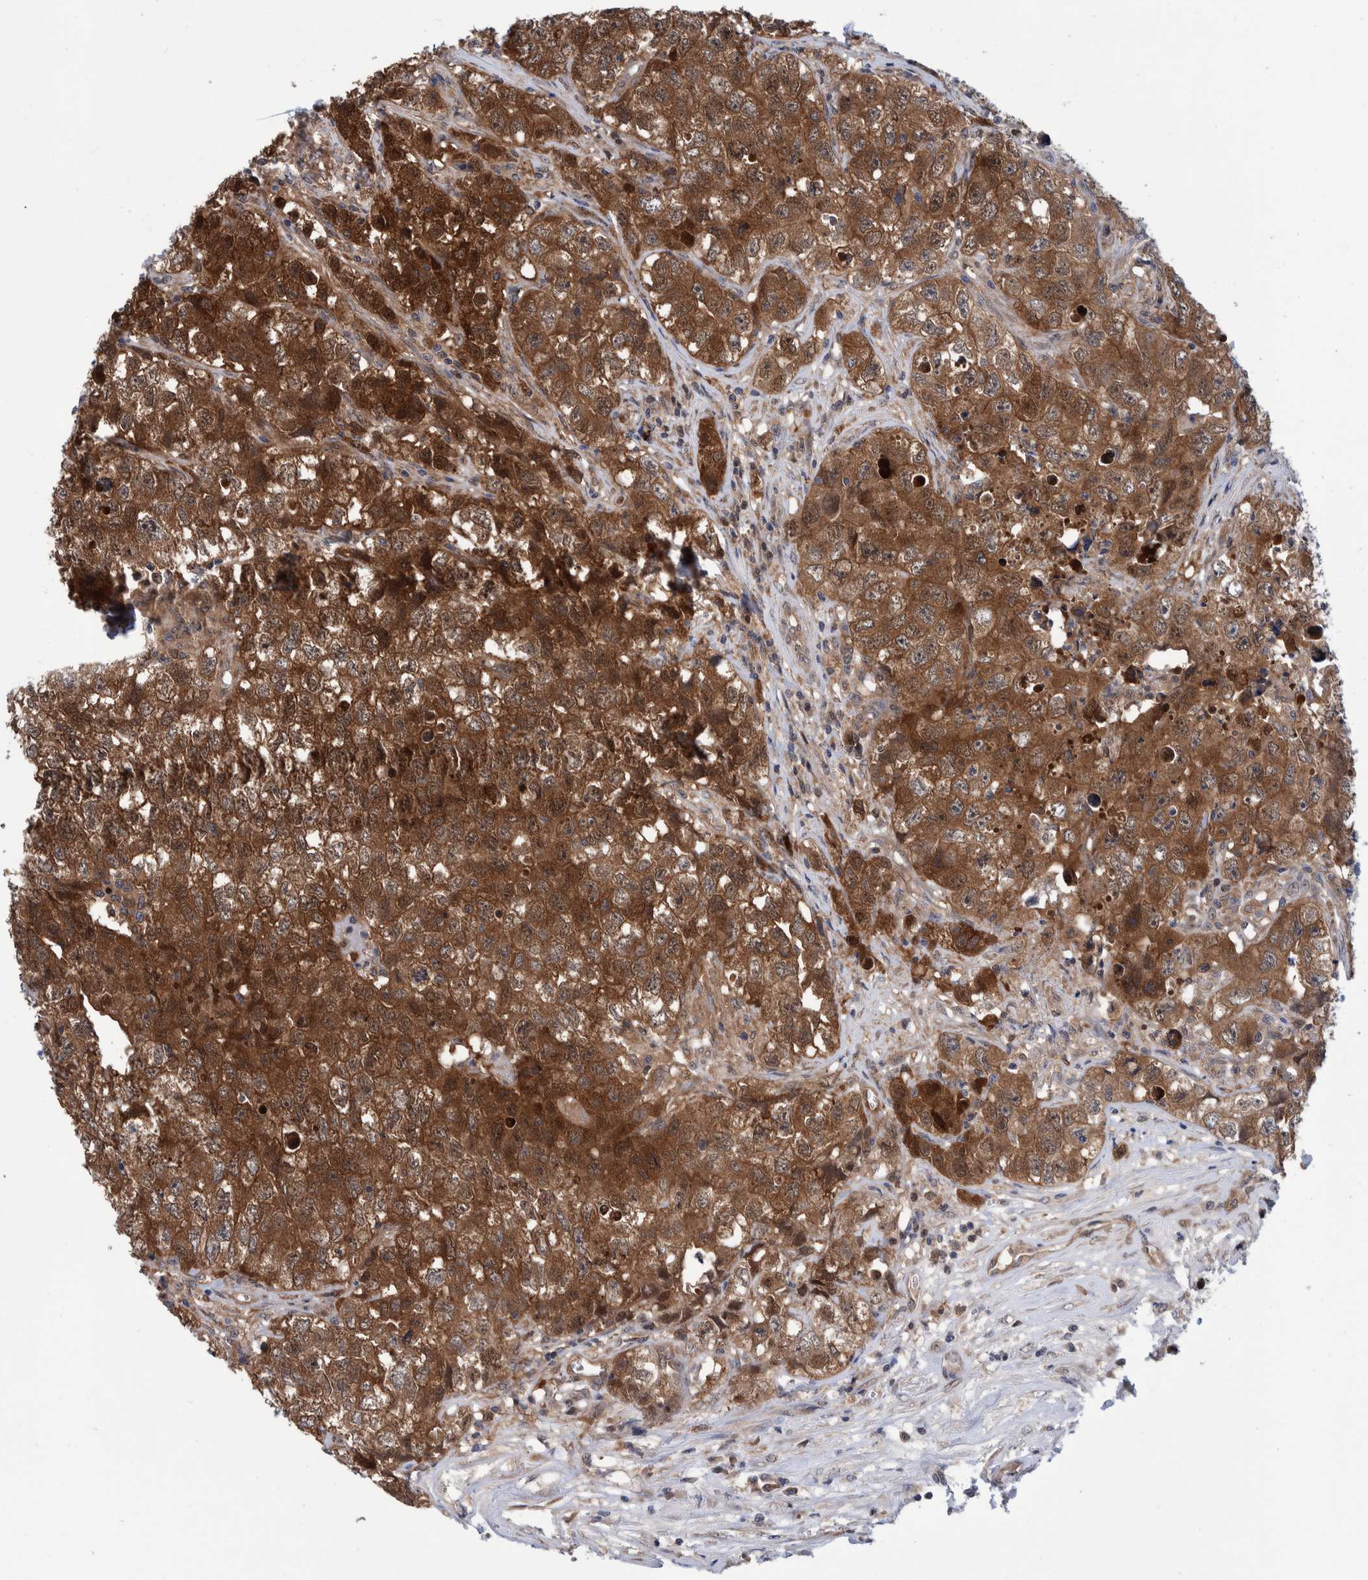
{"staining": {"intensity": "strong", "quantity": ">75%", "location": "cytoplasmic/membranous"}, "tissue": "testis cancer", "cell_type": "Tumor cells", "image_type": "cancer", "snomed": [{"axis": "morphology", "description": "Seminoma, NOS"}, {"axis": "morphology", "description": "Carcinoma, Embryonal, NOS"}, {"axis": "topography", "description": "Testis"}], "caption": "Human testis cancer stained for a protein (brown) displays strong cytoplasmic/membranous positive staining in about >75% of tumor cells.", "gene": "PFAS", "patient": {"sex": "male", "age": 43}}